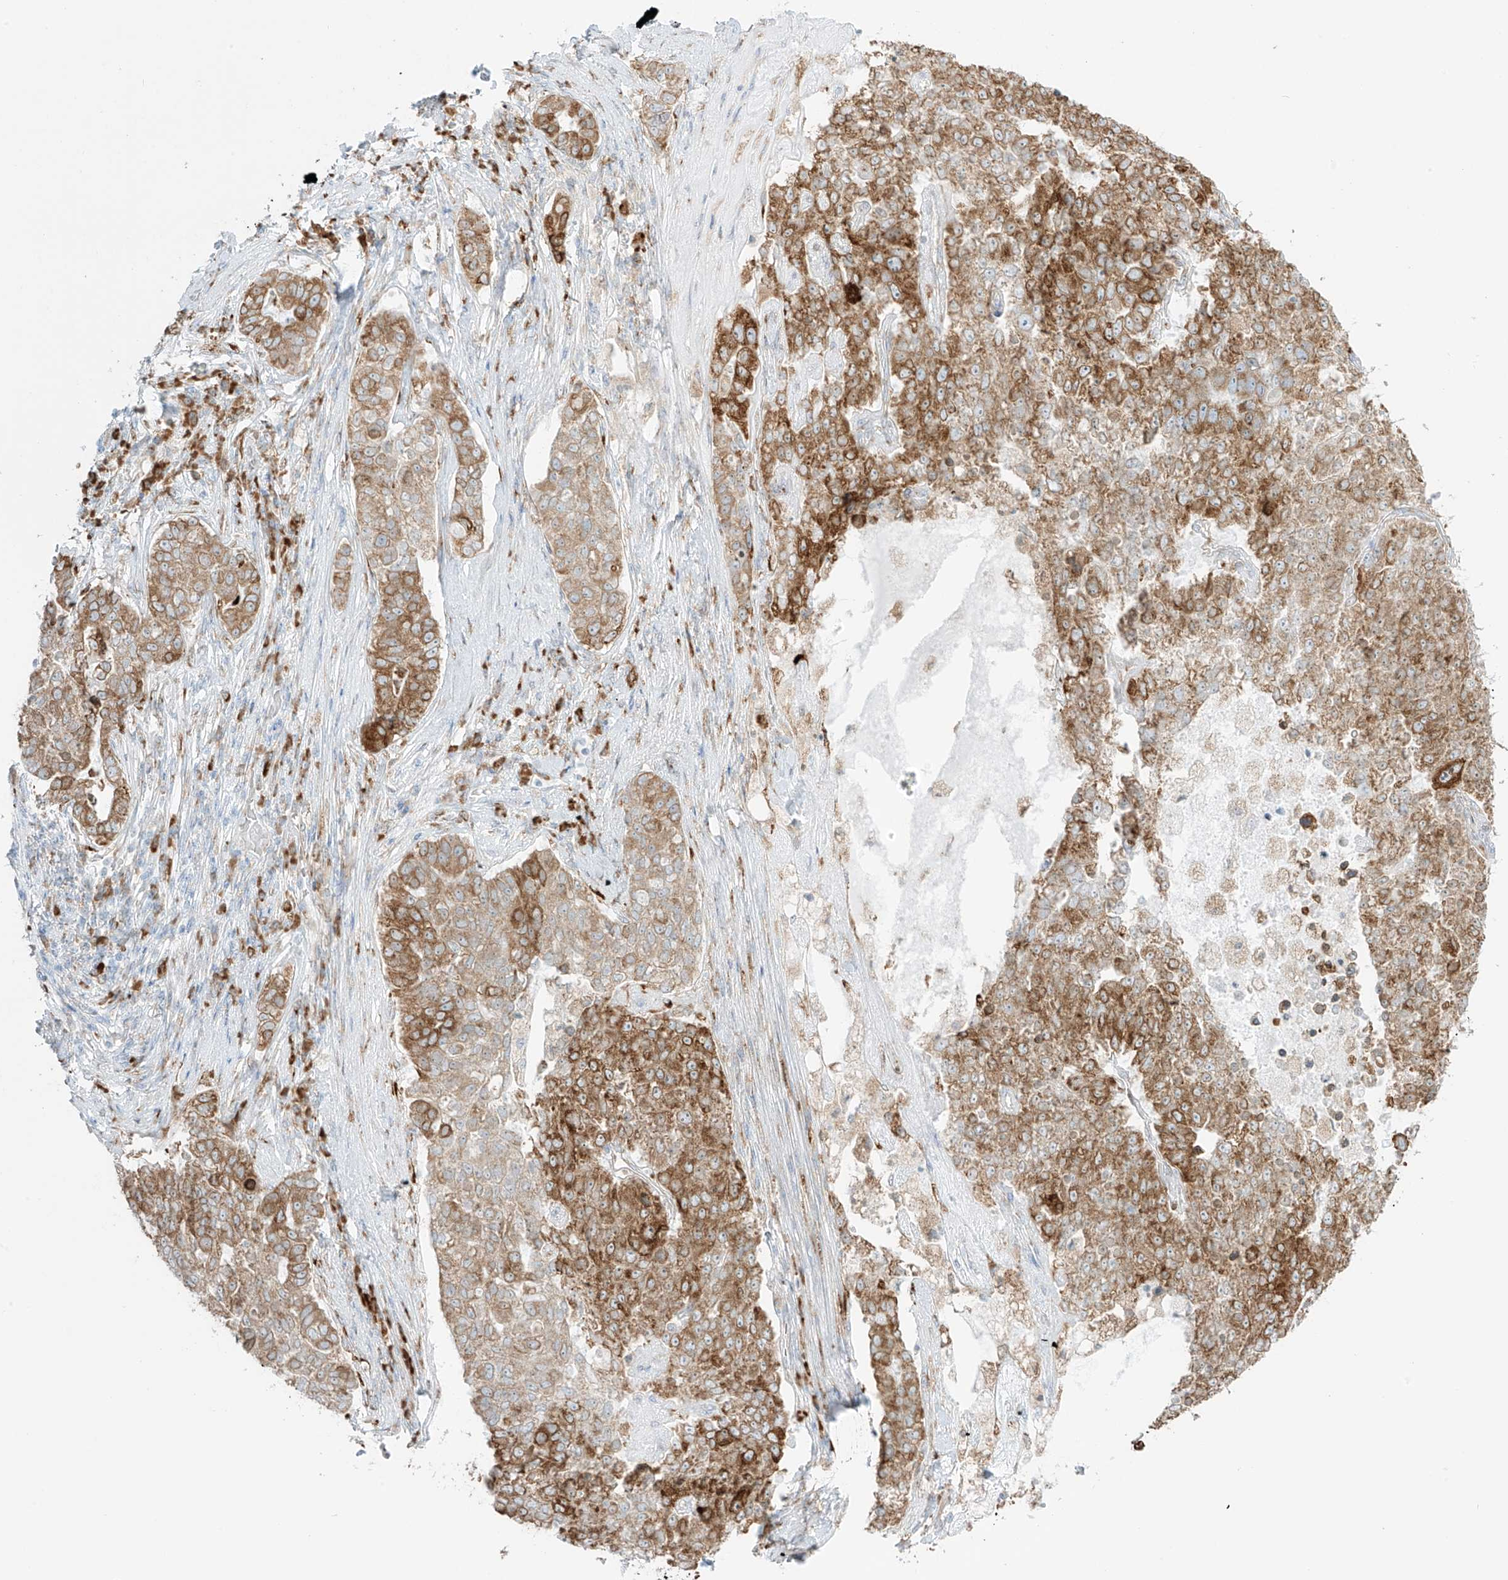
{"staining": {"intensity": "moderate", "quantity": ">75%", "location": "cytoplasmic/membranous"}, "tissue": "pancreatic cancer", "cell_type": "Tumor cells", "image_type": "cancer", "snomed": [{"axis": "morphology", "description": "Adenocarcinoma, NOS"}, {"axis": "topography", "description": "Pancreas"}], "caption": "Pancreatic adenocarcinoma tissue reveals moderate cytoplasmic/membranous positivity in about >75% of tumor cells, visualized by immunohistochemistry.", "gene": "LRRC59", "patient": {"sex": "female", "age": 61}}